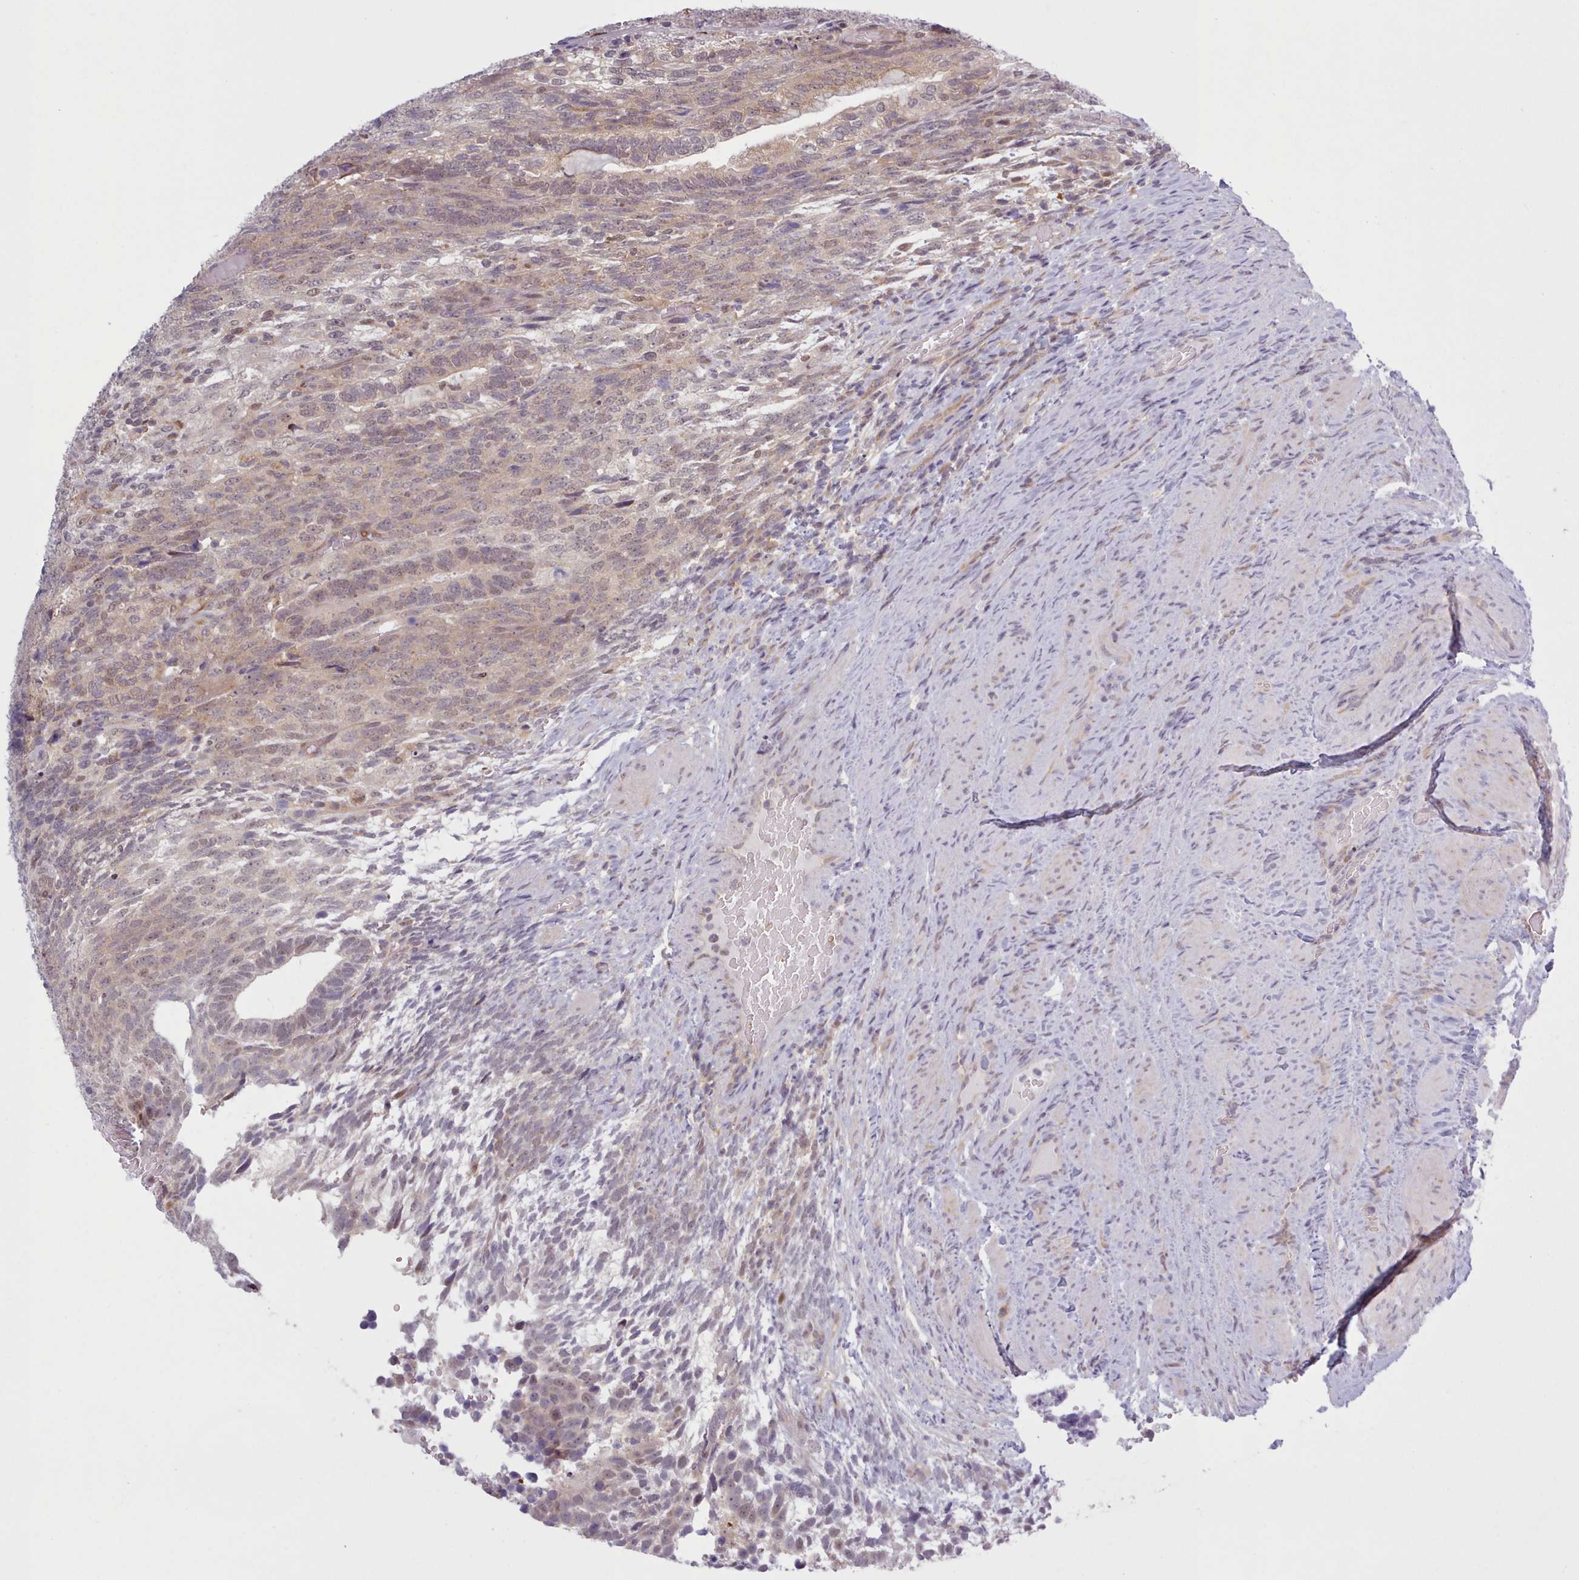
{"staining": {"intensity": "weak", "quantity": "<25%", "location": "nuclear"}, "tissue": "testis cancer", "cell_type": "Tumor cells", "image_type": "cancer", "snomed": [{"axis": "morphology", "description": "Carcinoma, Embryonal, NOS"}, {"axis": "topography", "description": "Testis"}], "caption": "A histopathology image of testis embryonal carcinoma stained for a protein shows no brown staining in tumor cells.", "gene": "KBTBD7", "patient": {"sex": "male", "age": 23}}